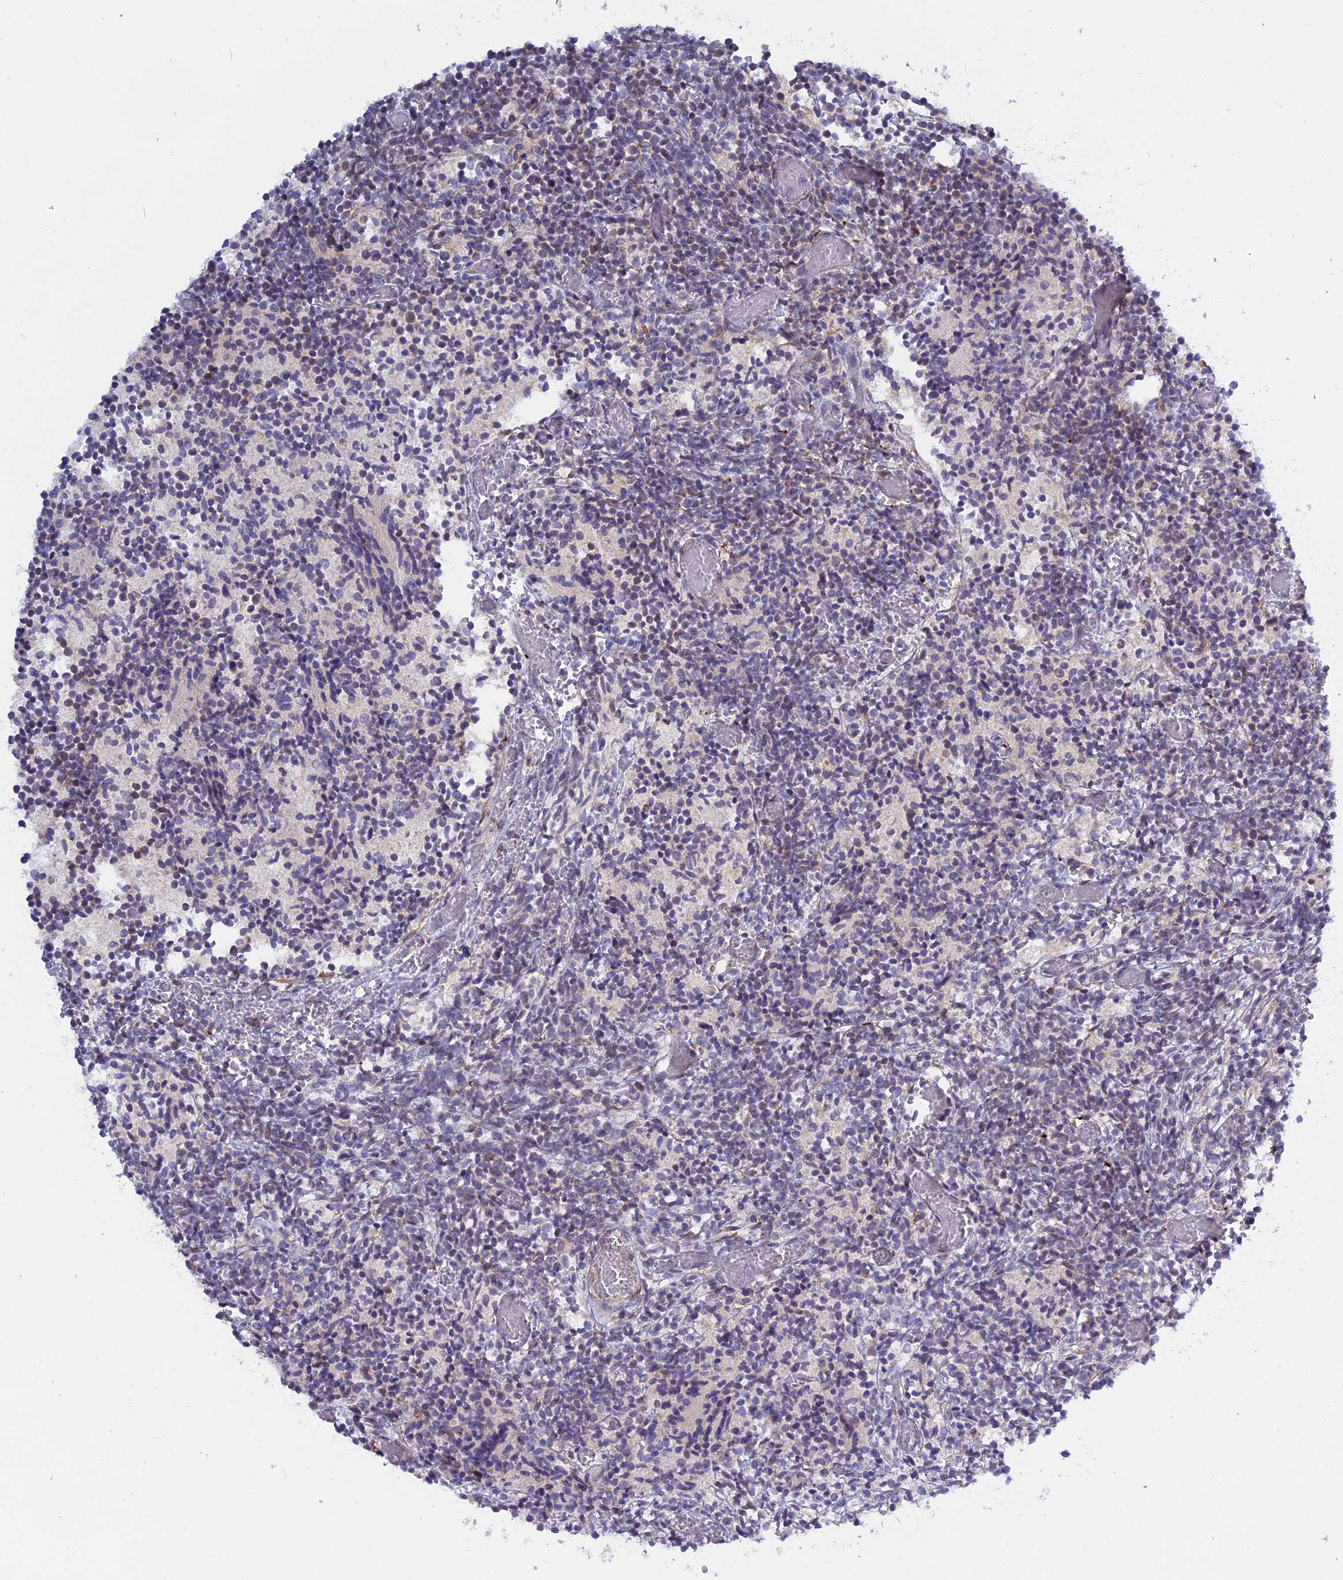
{"staining": {"intensity": "negative", "quantity": "none", "location": "none"}, "tissue": "glioma", "cell_type": "Tumor cells", "image_type": "cancer", "snomed": [{"axis": "morphology", "description": "Glioma, malignant, Low grade"}, {"axis": "topography", "description": "Brain"}], "caption": "Protein analysis of glioma reveals no significant positivity in tumor cells.", "gene": "TLCD1", "patient": {"sex": "female", "age": 1}}